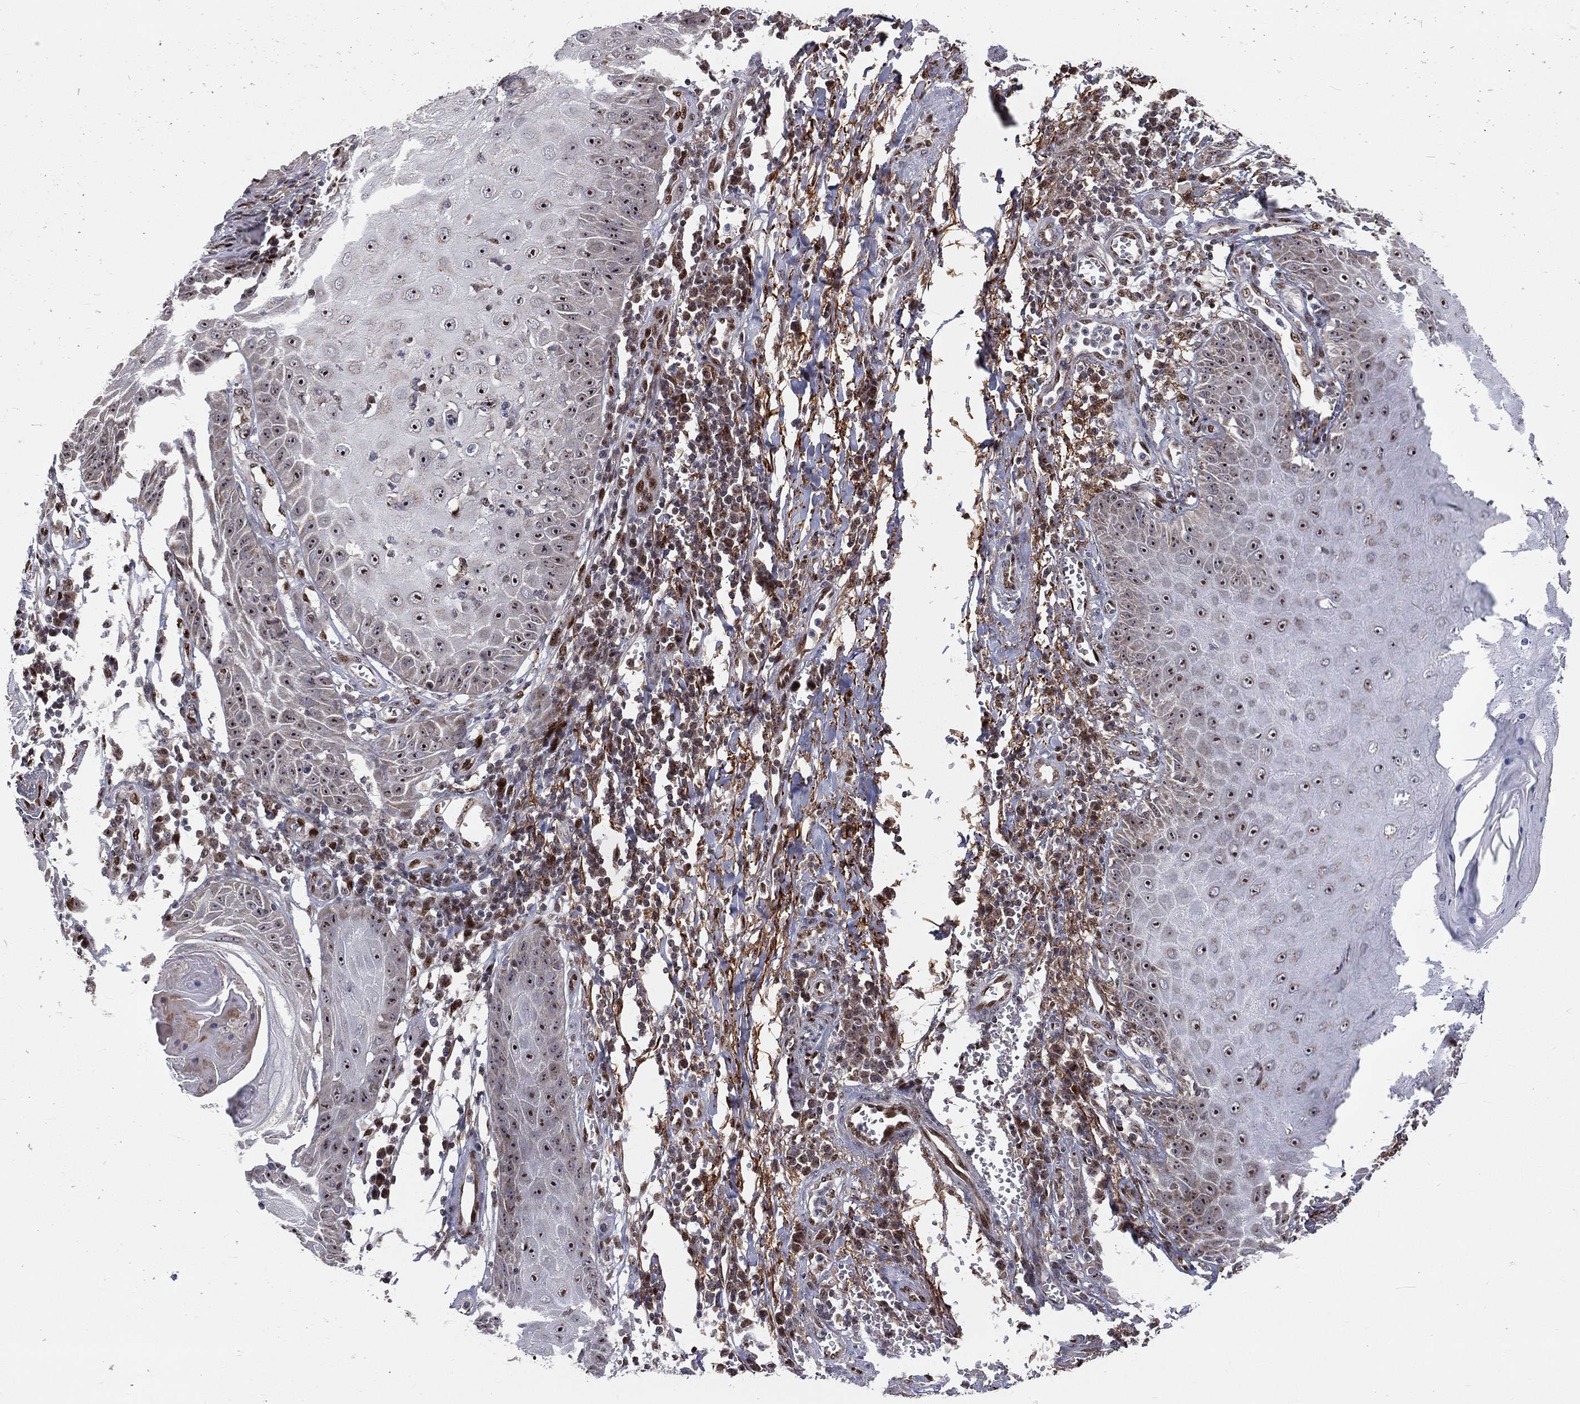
{"staining": {"intensity": "strong", "quantity": "<25%", "location": "nuclear"}, "tissue": "skin cancer", "cell_type": "Tumor cells", "image_type": "cancer", "snomed": [{"axis": "morphology", "description": "Squamous cell carcinoma, NOS"}, {"axis": "topography", "description": "Skin"}], "caption": "Human skin cancer stained with a brown dye displays strong nuclear positive positivity in approximately <25% of tumor cells.", "gene": "ZEB1", "patient": {"sex": "male", "age": 70}}